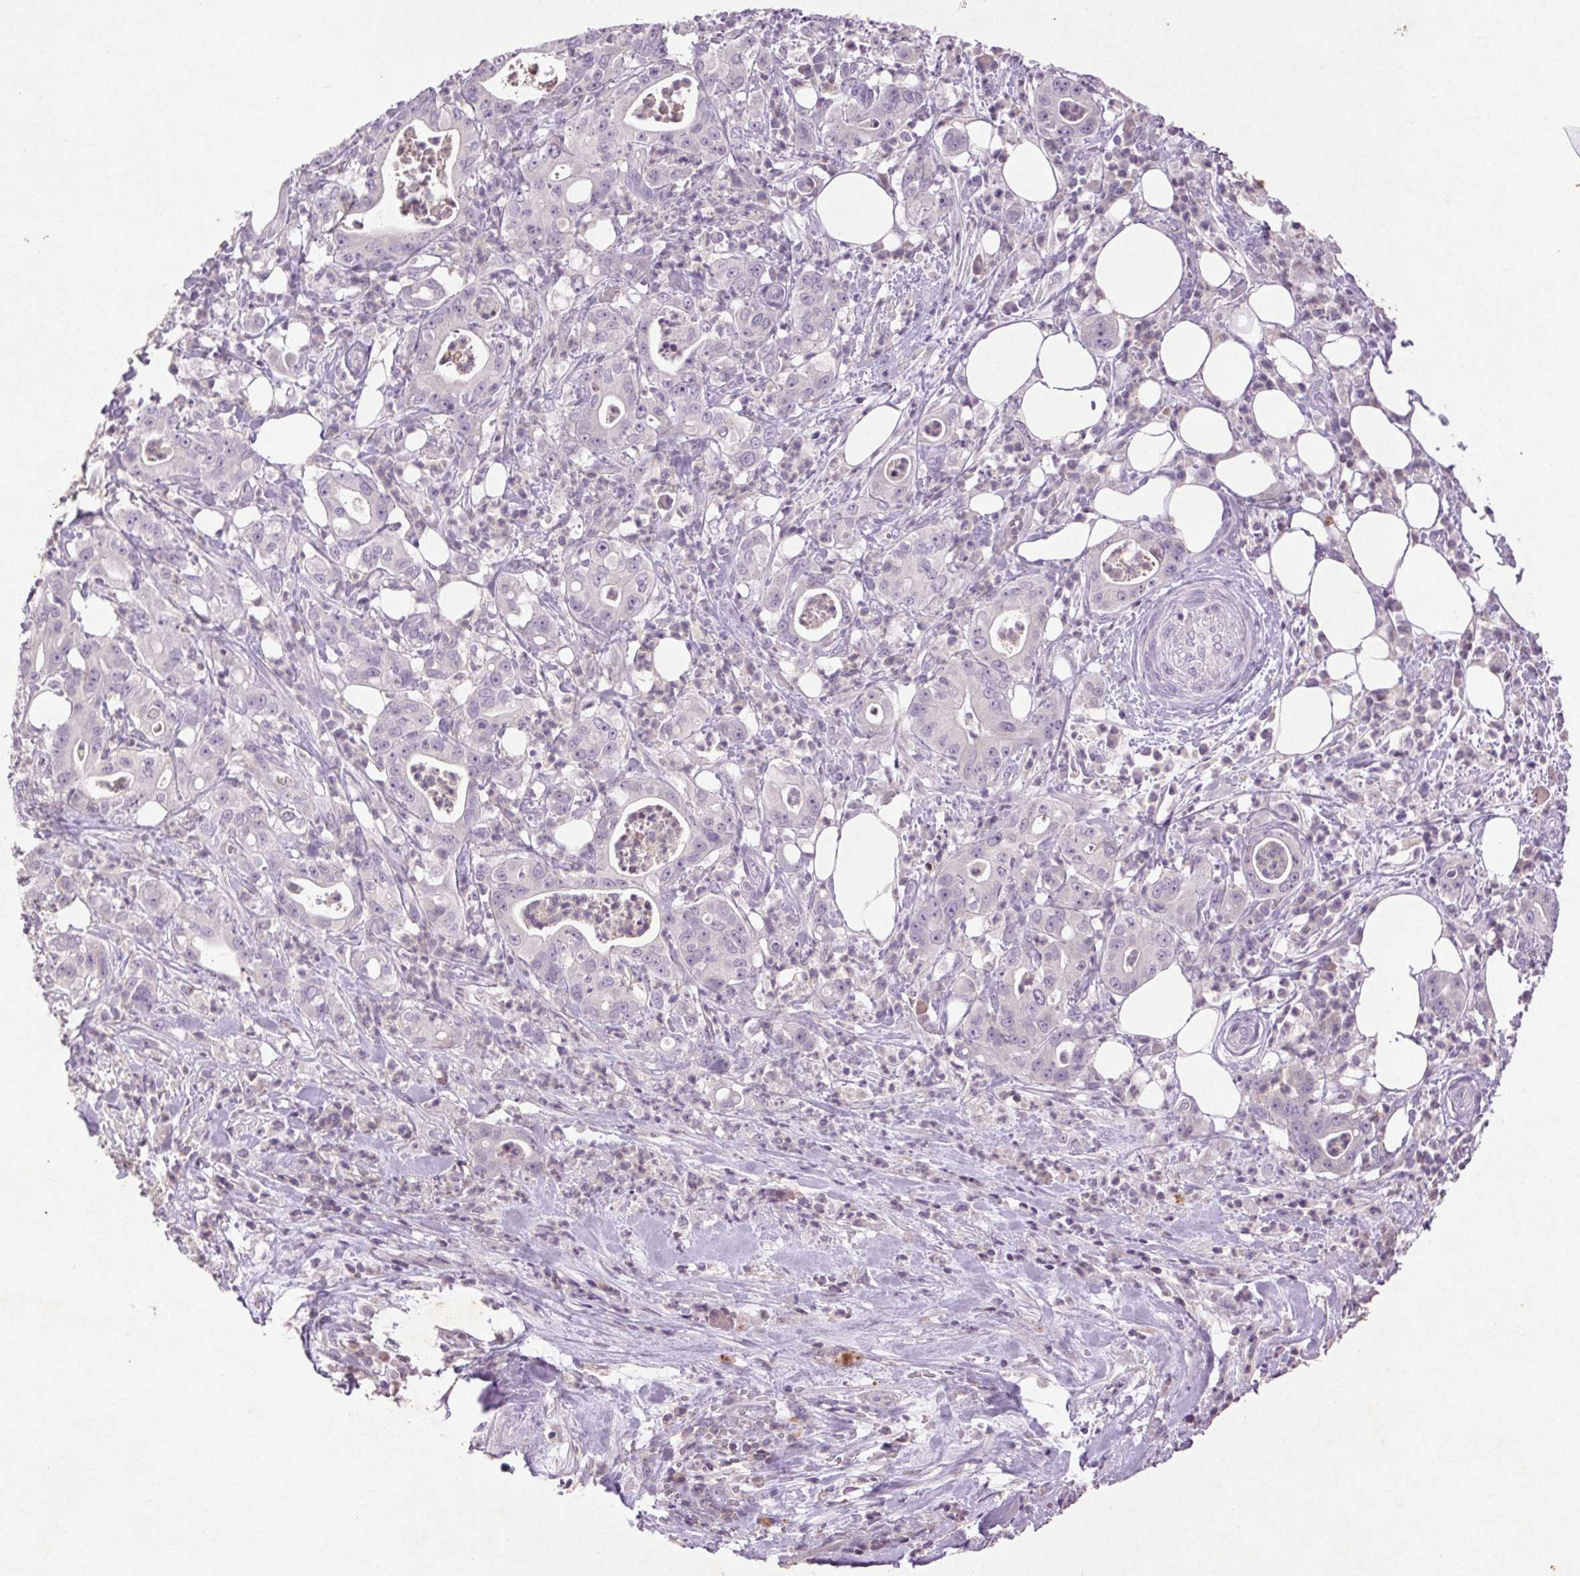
{"staining": {"intensity": "negative", "quantity": "none", "location": "none"}, "tissue": "pancreatic cancer", "cell_type": "Tumor cells", "image_type": "cancer", "snomed": [{"axis": "morphology", "description": "Adenocarcinoma, NOS"}, {"axis": "topography", "description": "Pancreas"}], "caption": "A high-resolution image shows IHC staining of pancreatic adenocarcinoma, which reveals no significant positivity in tumor cells.", "gene": "FNDC7", "patient": {"sex": "male", "age": 71}}